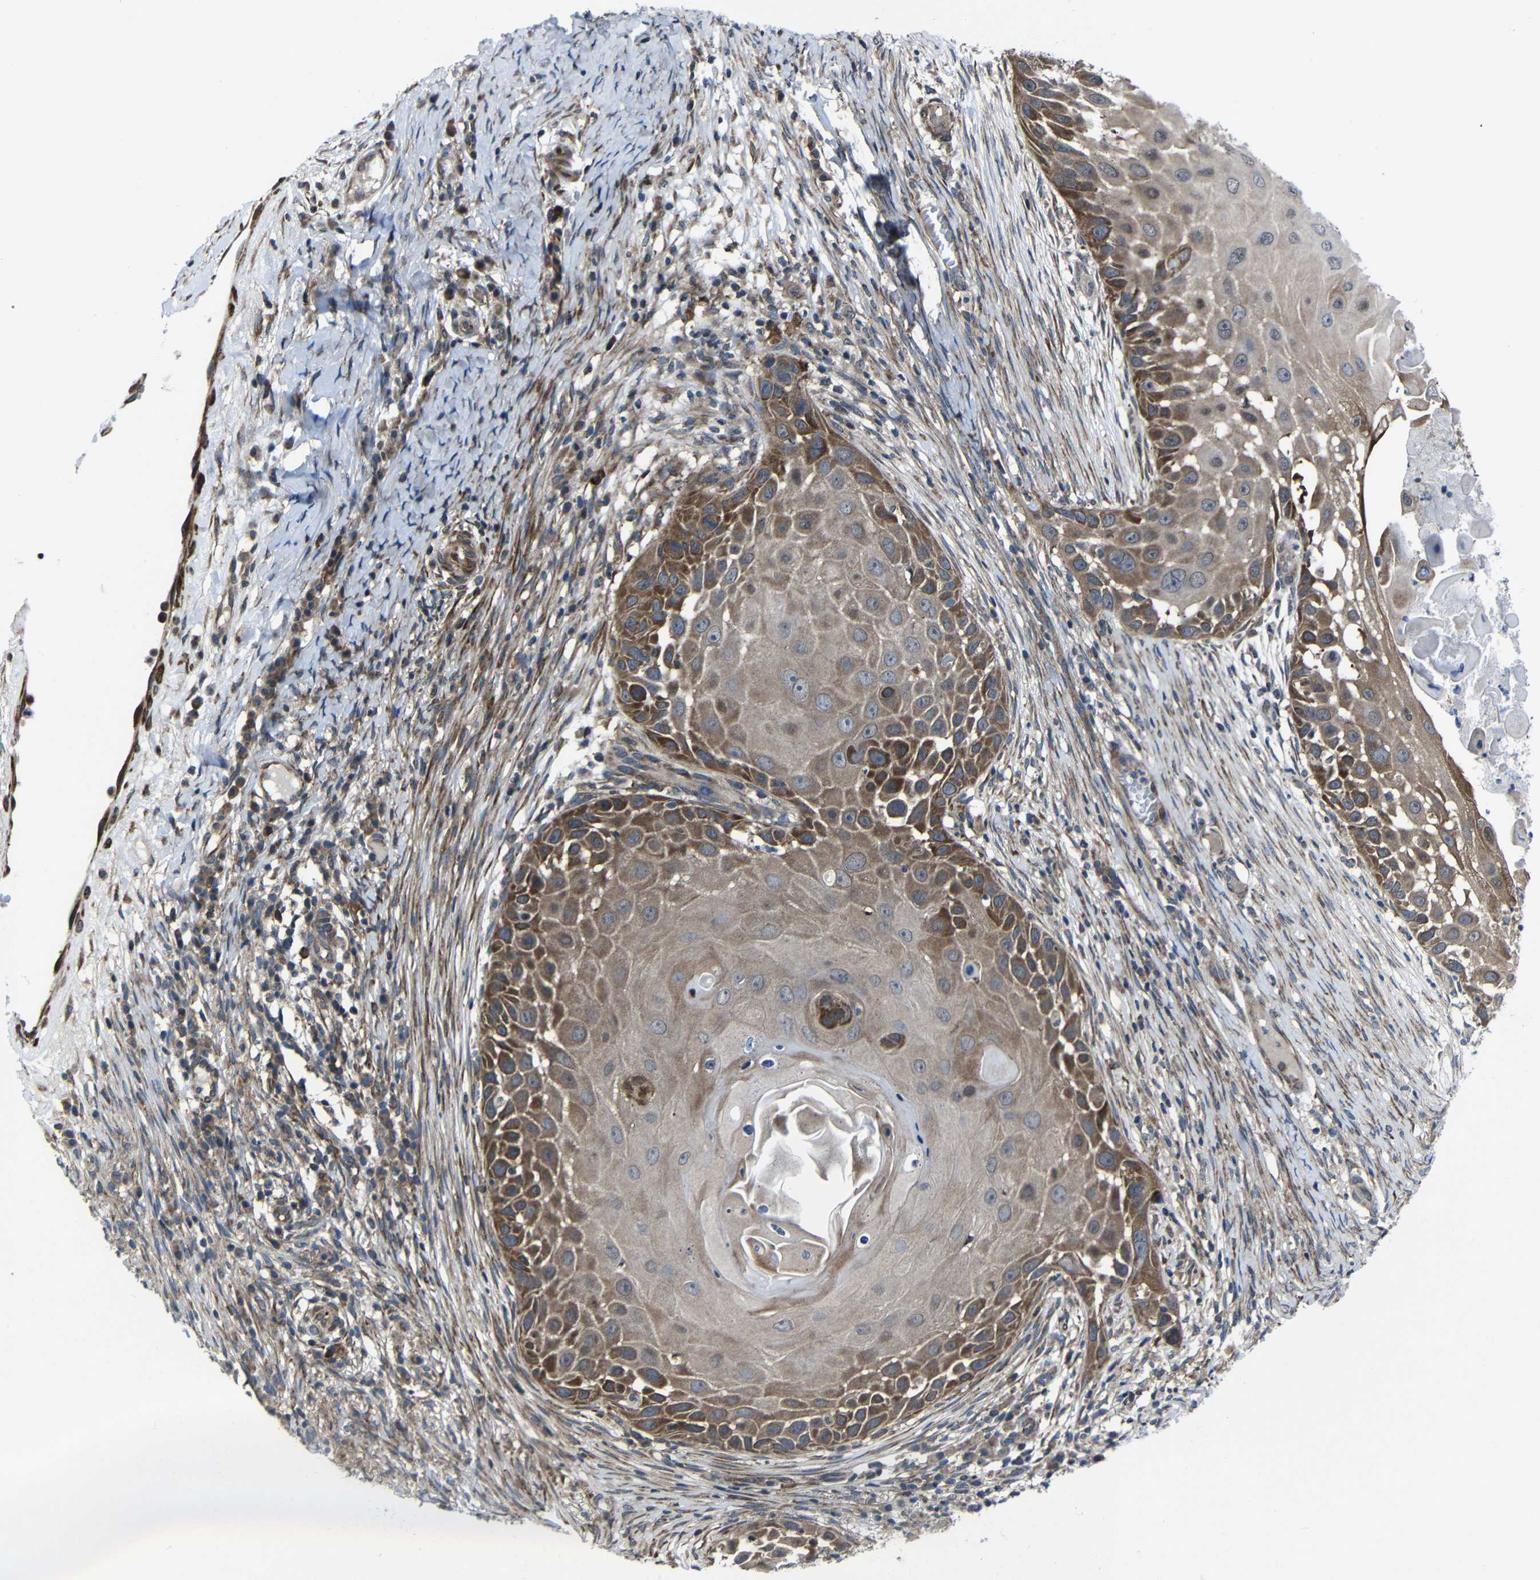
{"staining": {"intensity": "moderate", "quantity": ">75%", "location": "cytoplasmic/membranous"}, "tissue": "skin cancer", "cell_type": "Tumor cells", "image_type": "cancer", "snomed": [{"axis": "morphology", "description": "Squamous cell carcinoma, NOS"}, {"axis": "topography", "description": "Skin"}], "caption": "The image reveals immunohistochemical staining of skin squamous cell carcinoma. There is moderate cytoplasmic/membranous staining is identified in approximately >75% of tumor cells.", "gene": "KIAA0513", "patient": {"sex": "female", "age": 44}}